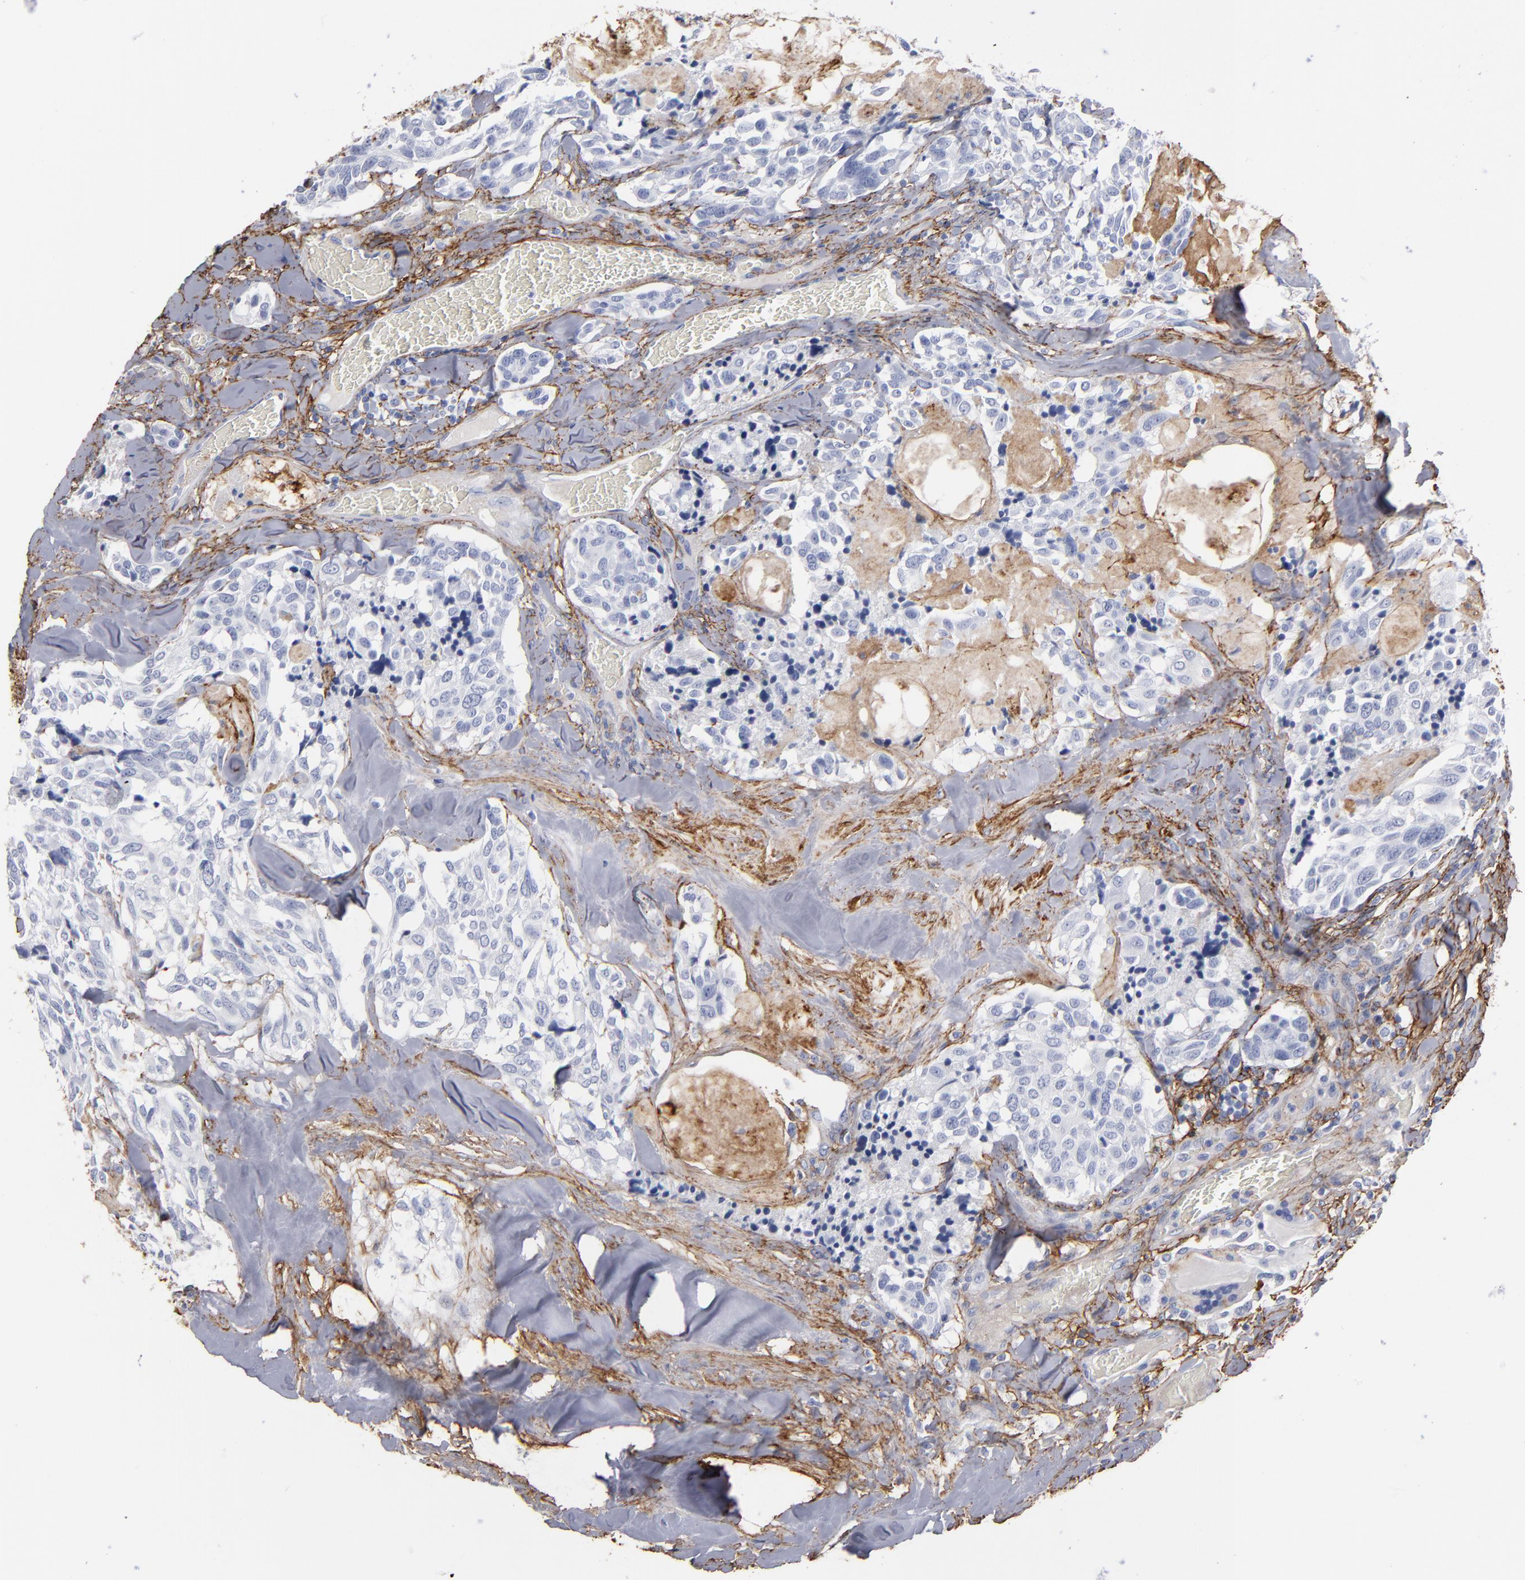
{"staining": {"intensity": "negative", "quantity": "none", "location": "none"}, "tissue": "thyroid cancer", "cell_type": "Tumor cells", "image_type": "cancer", "snomed": [{"axis": "morphology", "description": "Carcinoma, NOS"}, {"axis": "morphology", "description": "Carcinoid, malignant, NOS"}, {"axis": "topography", "description": "Thyroid gland"}], "caption": "A micrograph of human thyroid carcinoid (malignant) is negative for staining in tumor cells.", "gene": "EMILIN1", "patient": {"sex": "male", "age": 33}}